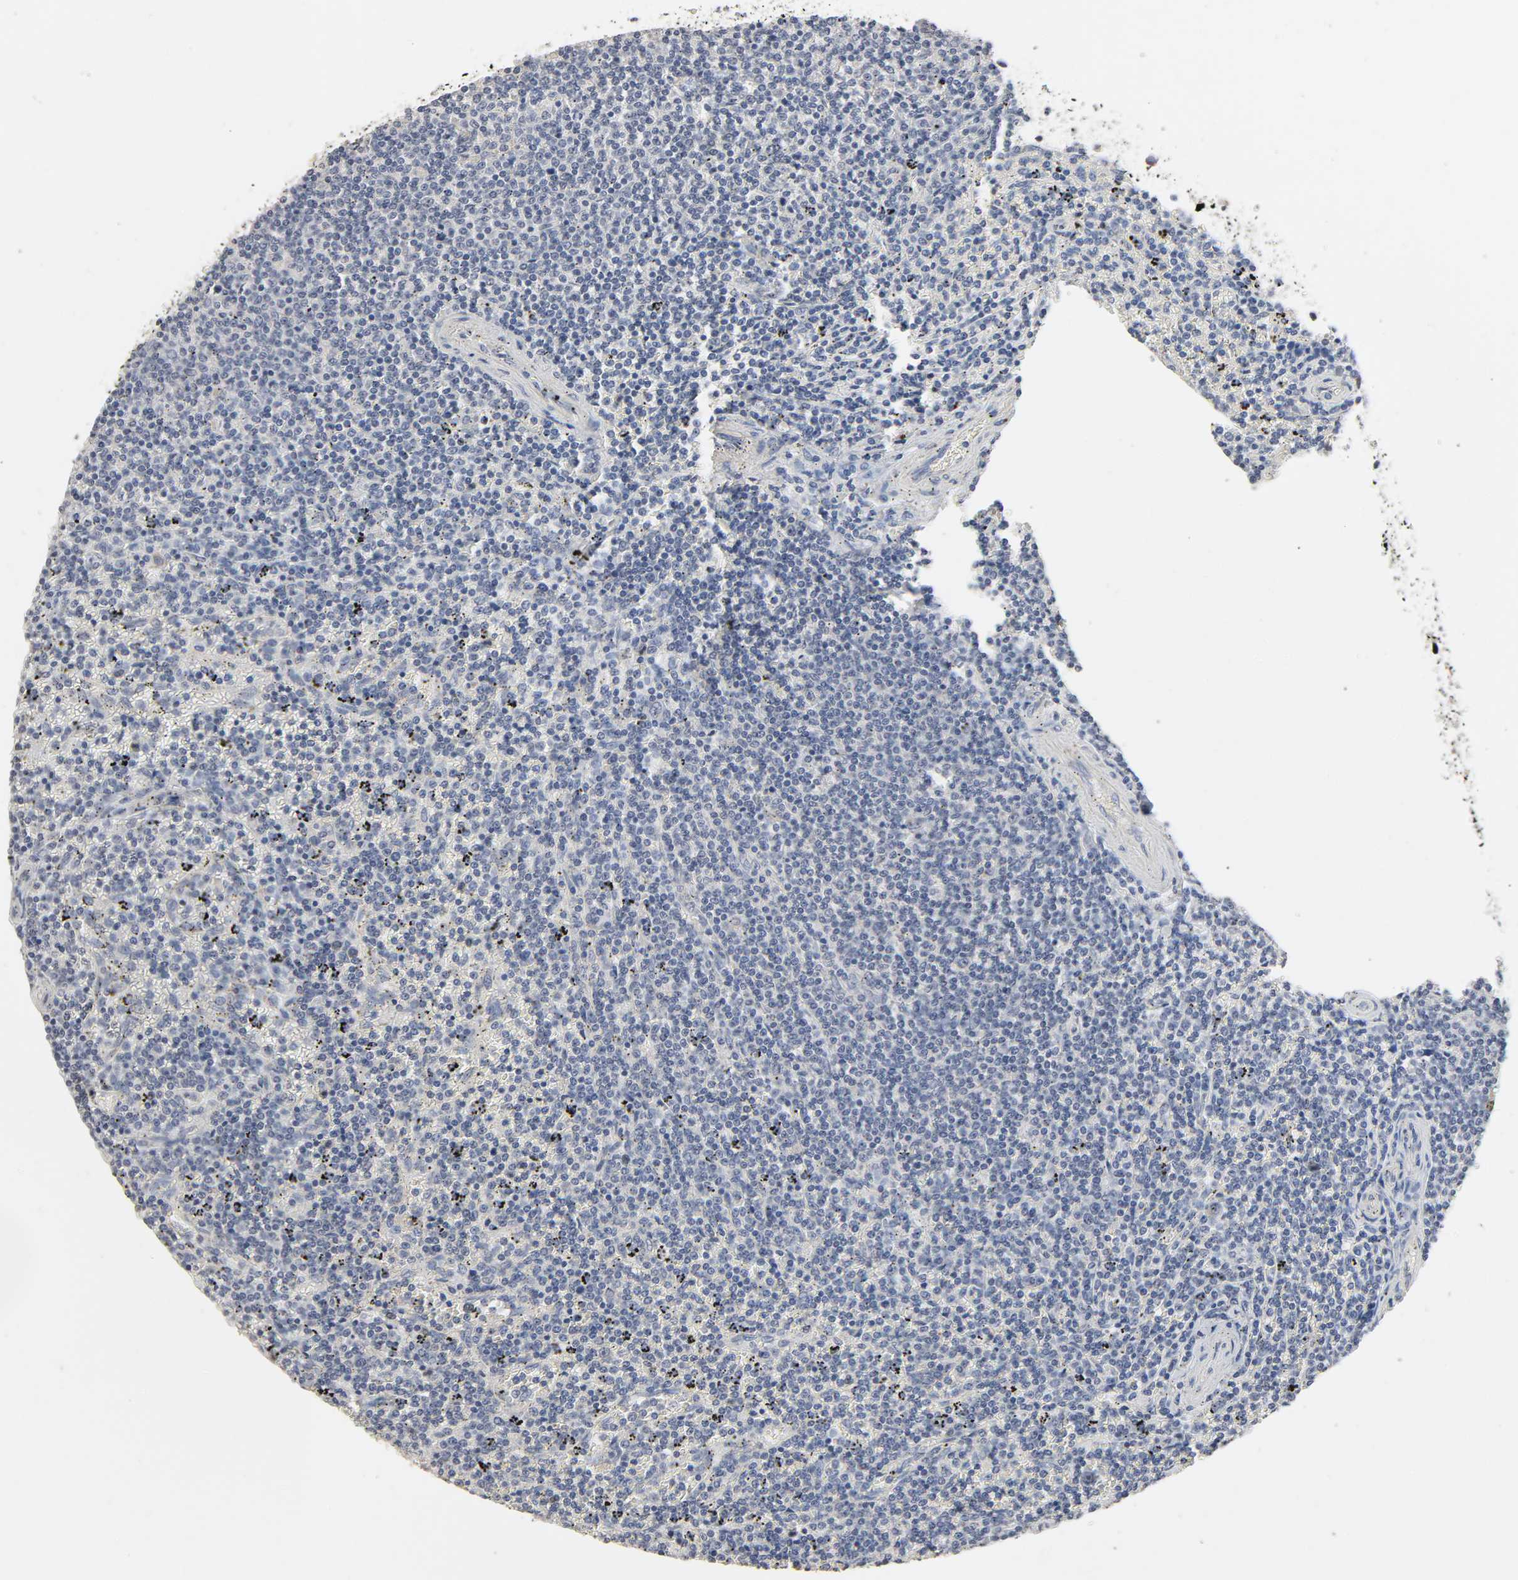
{"staining": {"intensity": "negative", "quantity": "none", "location": "none"}, "tissue": "lymphoma", "cell_type": "Tumor cells", "image_type": "cancer", "snomed": [{"axis": "morphology", "description": "Malignant lymphoma, non-Hodgkin's type, Low grade"}, {"axis": "topography", "description": "Spleen"}], "caption": "A high-resolution image shows IHC staining of lymphoma, which demonstrates no significant staining in tumor cells.", "gene": "SLC10A2", "patient": {"sex": "female", "age": 50}}